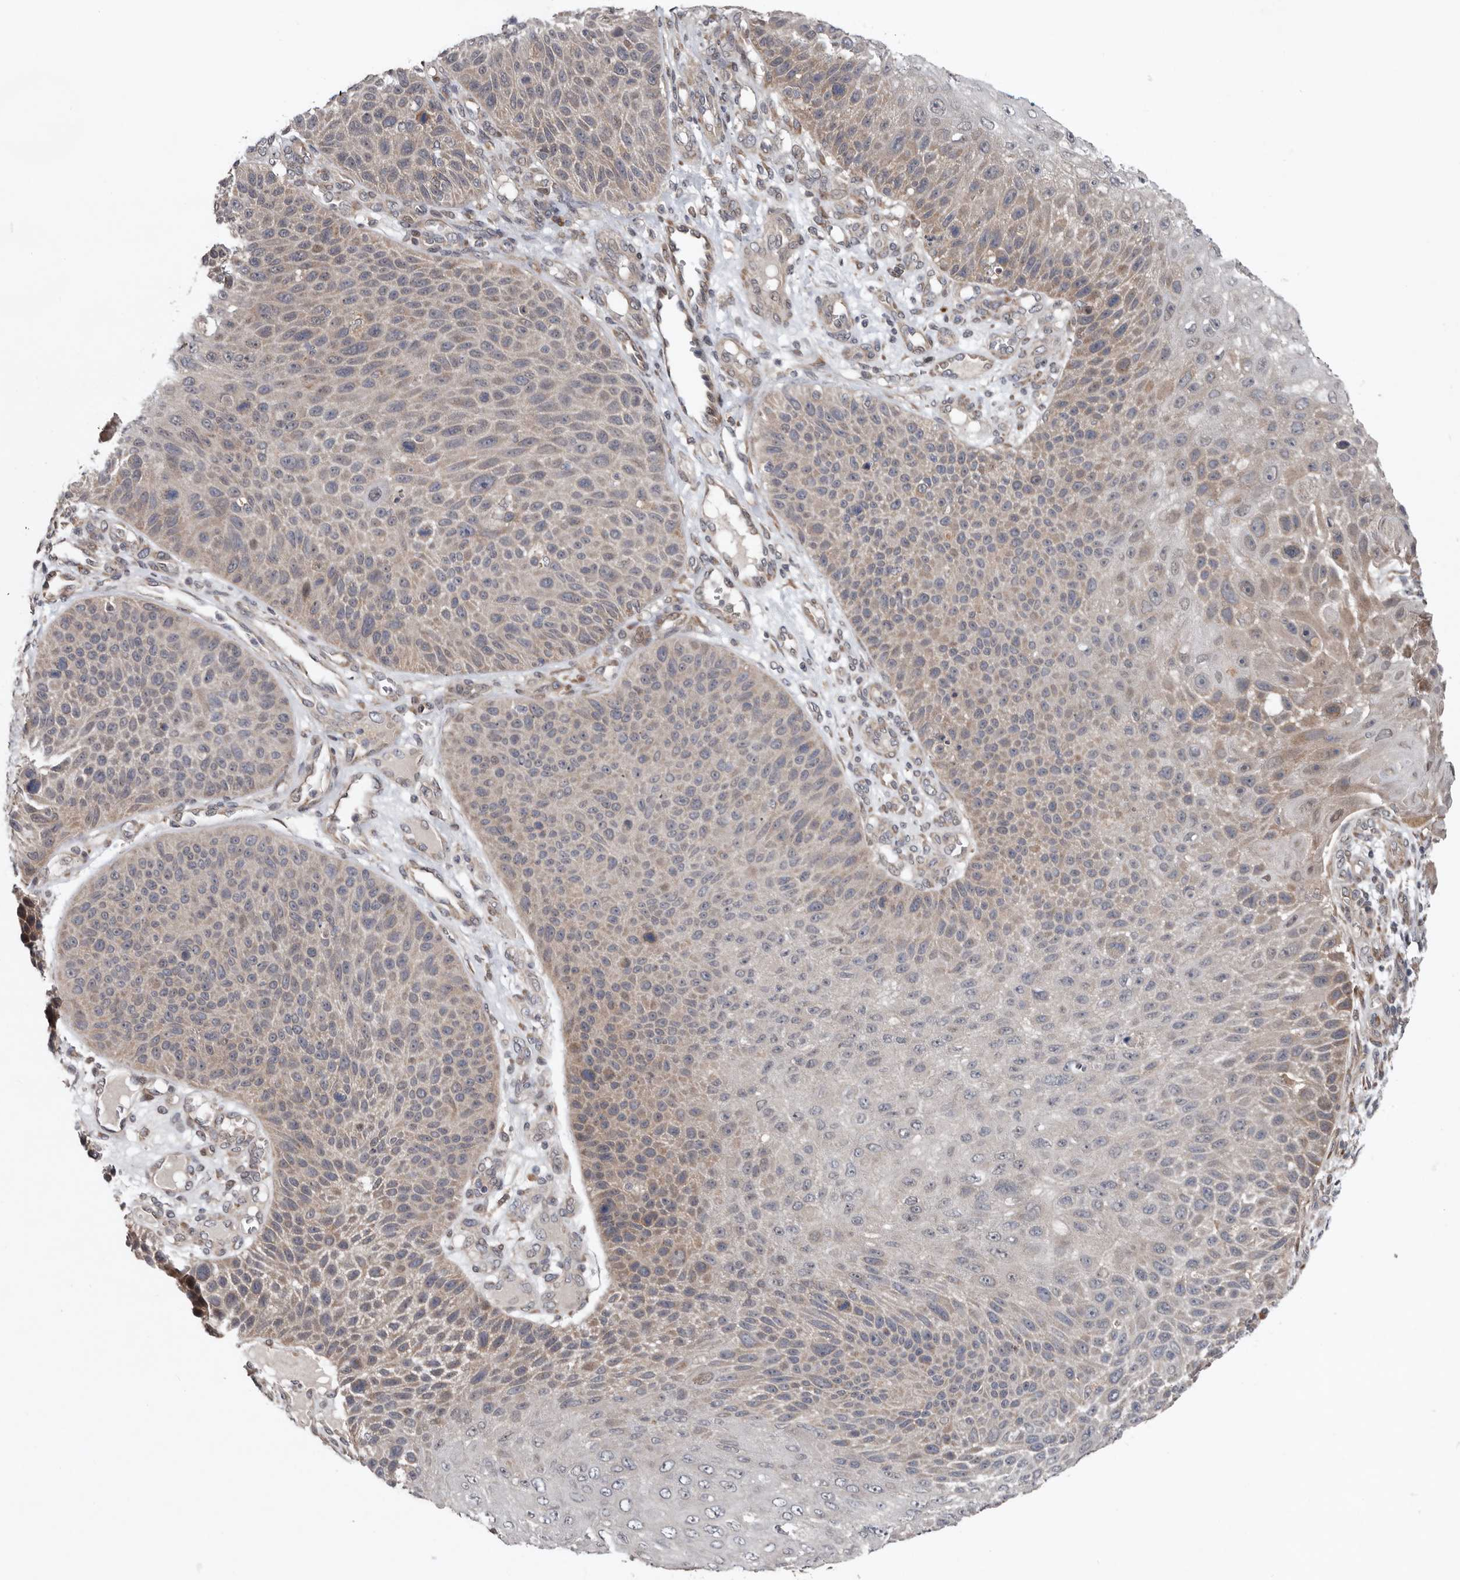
{"staining": {"intensity": "weak", "quantity": "<25%", "location": "cytoplasmic/membranous"}, "tissue": "skin cancer", "cell_type": "Tumor cells", "image_type": "cancer", "snomed": [{"axis": "morphology", "description": "Squamous cell carcinoma, NOS"}, {"axis": "topography", "description": "Skin"}], "caption": "Tumor cells are negative for protein expression in human skin cancer (squamous cell carcinoma). The staining is performed using DAB (3,3'-diaminobenzidine) brown chromogen with nuclei counter-stained in using hematoxylin.", "gene": "CHML", "patient": {"sex": "female", "age": 88}}